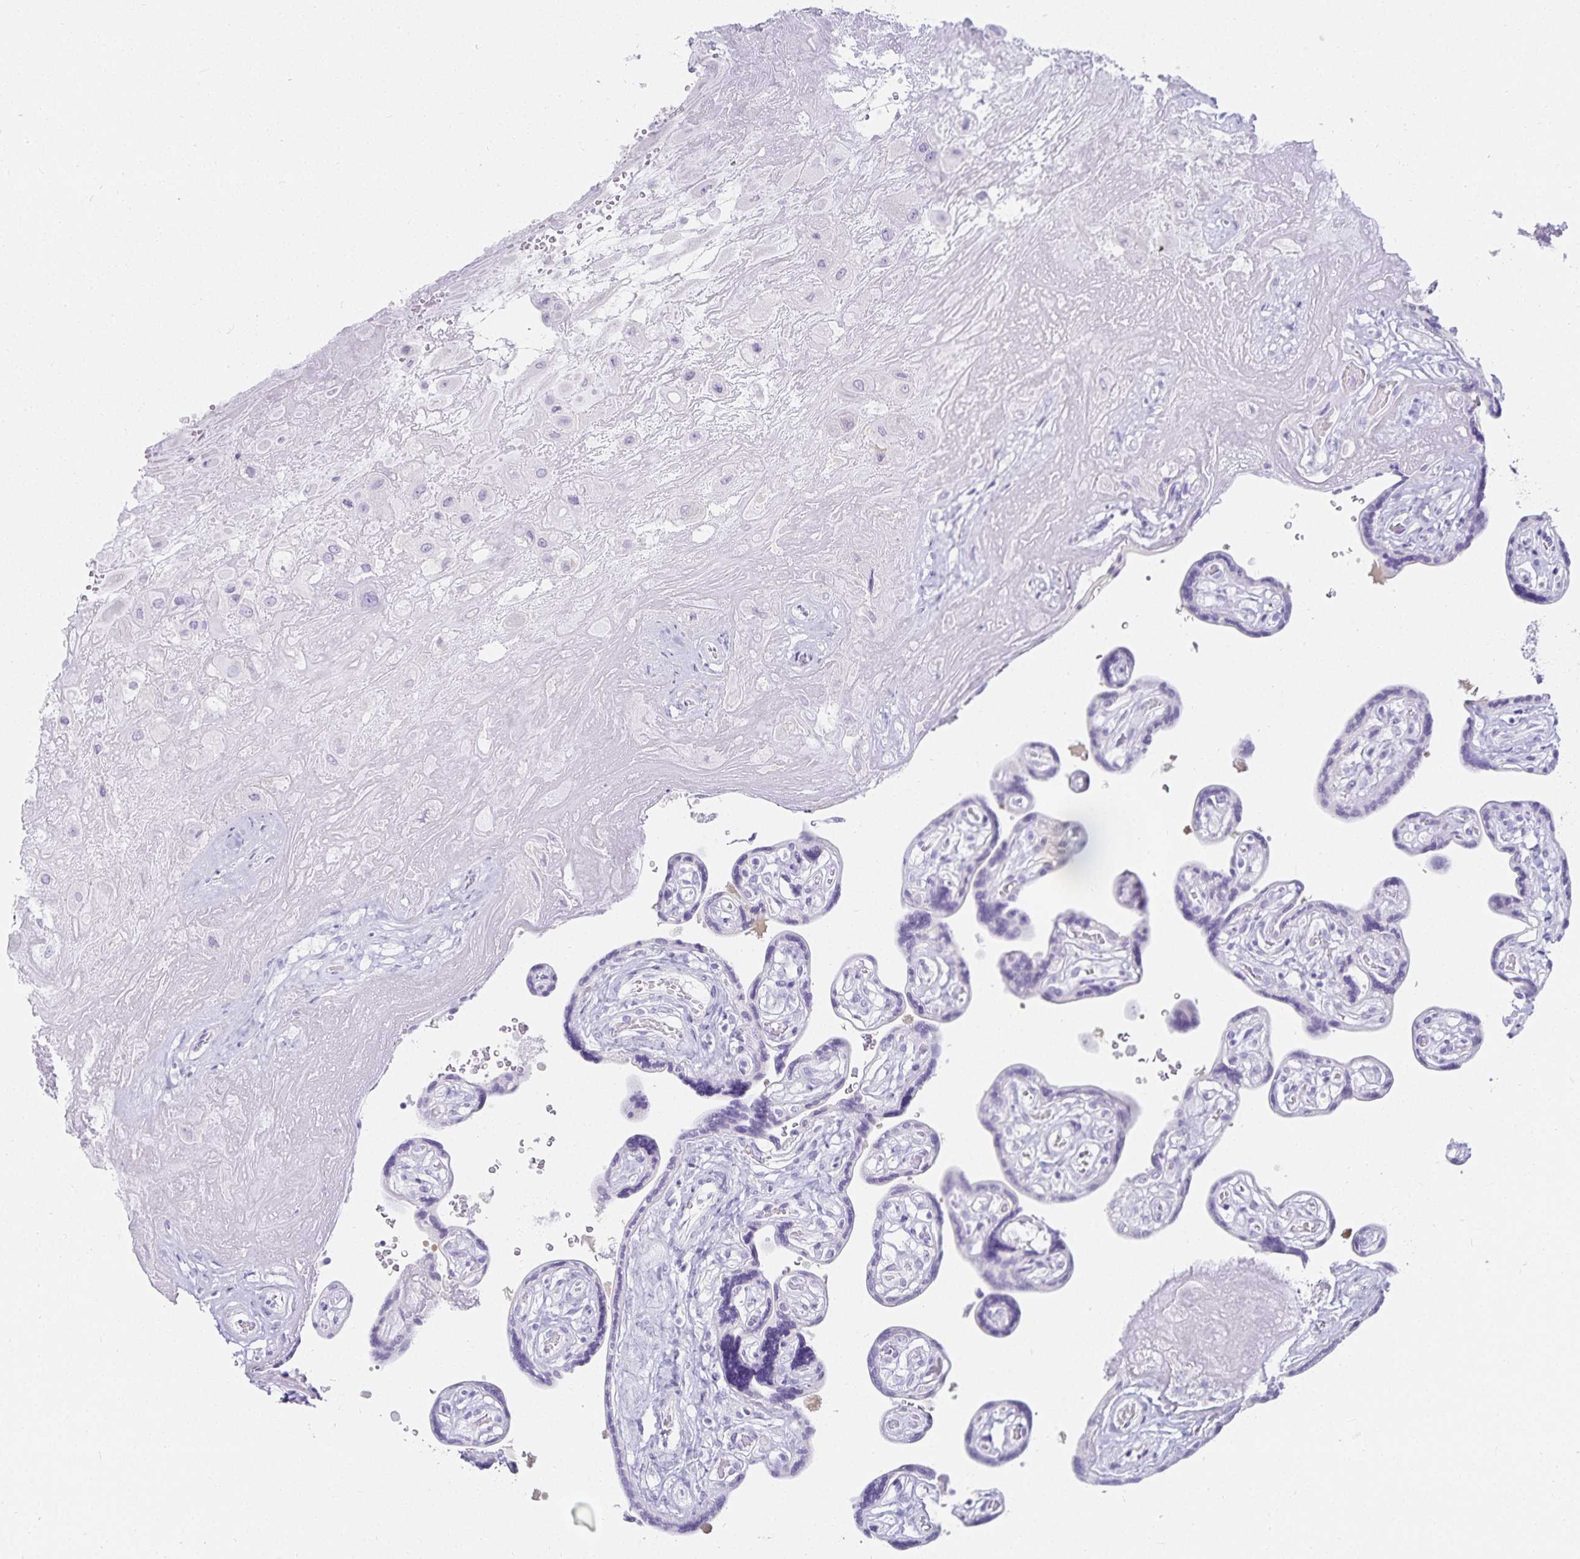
{"staining": {"intensity": "negative", "quantity": "none", "location": "none"}, "tissue": "placenta", "cell_type": "Decidual cells", "image_type": "normal", "snomed": [{"axis": "morphology", "description": "Normal tissue, NOS"}, {"axis": "topography", "description": "Placenta"}], "caption": "The histopathology image reveals no significant positivity in decidual cells of placenta. (DAB (3,3'-diaminobenzidine) IHC with hematoxylin counter stain).", "gene": "GP2", "patient": {"sex": "female", "age": 32}}